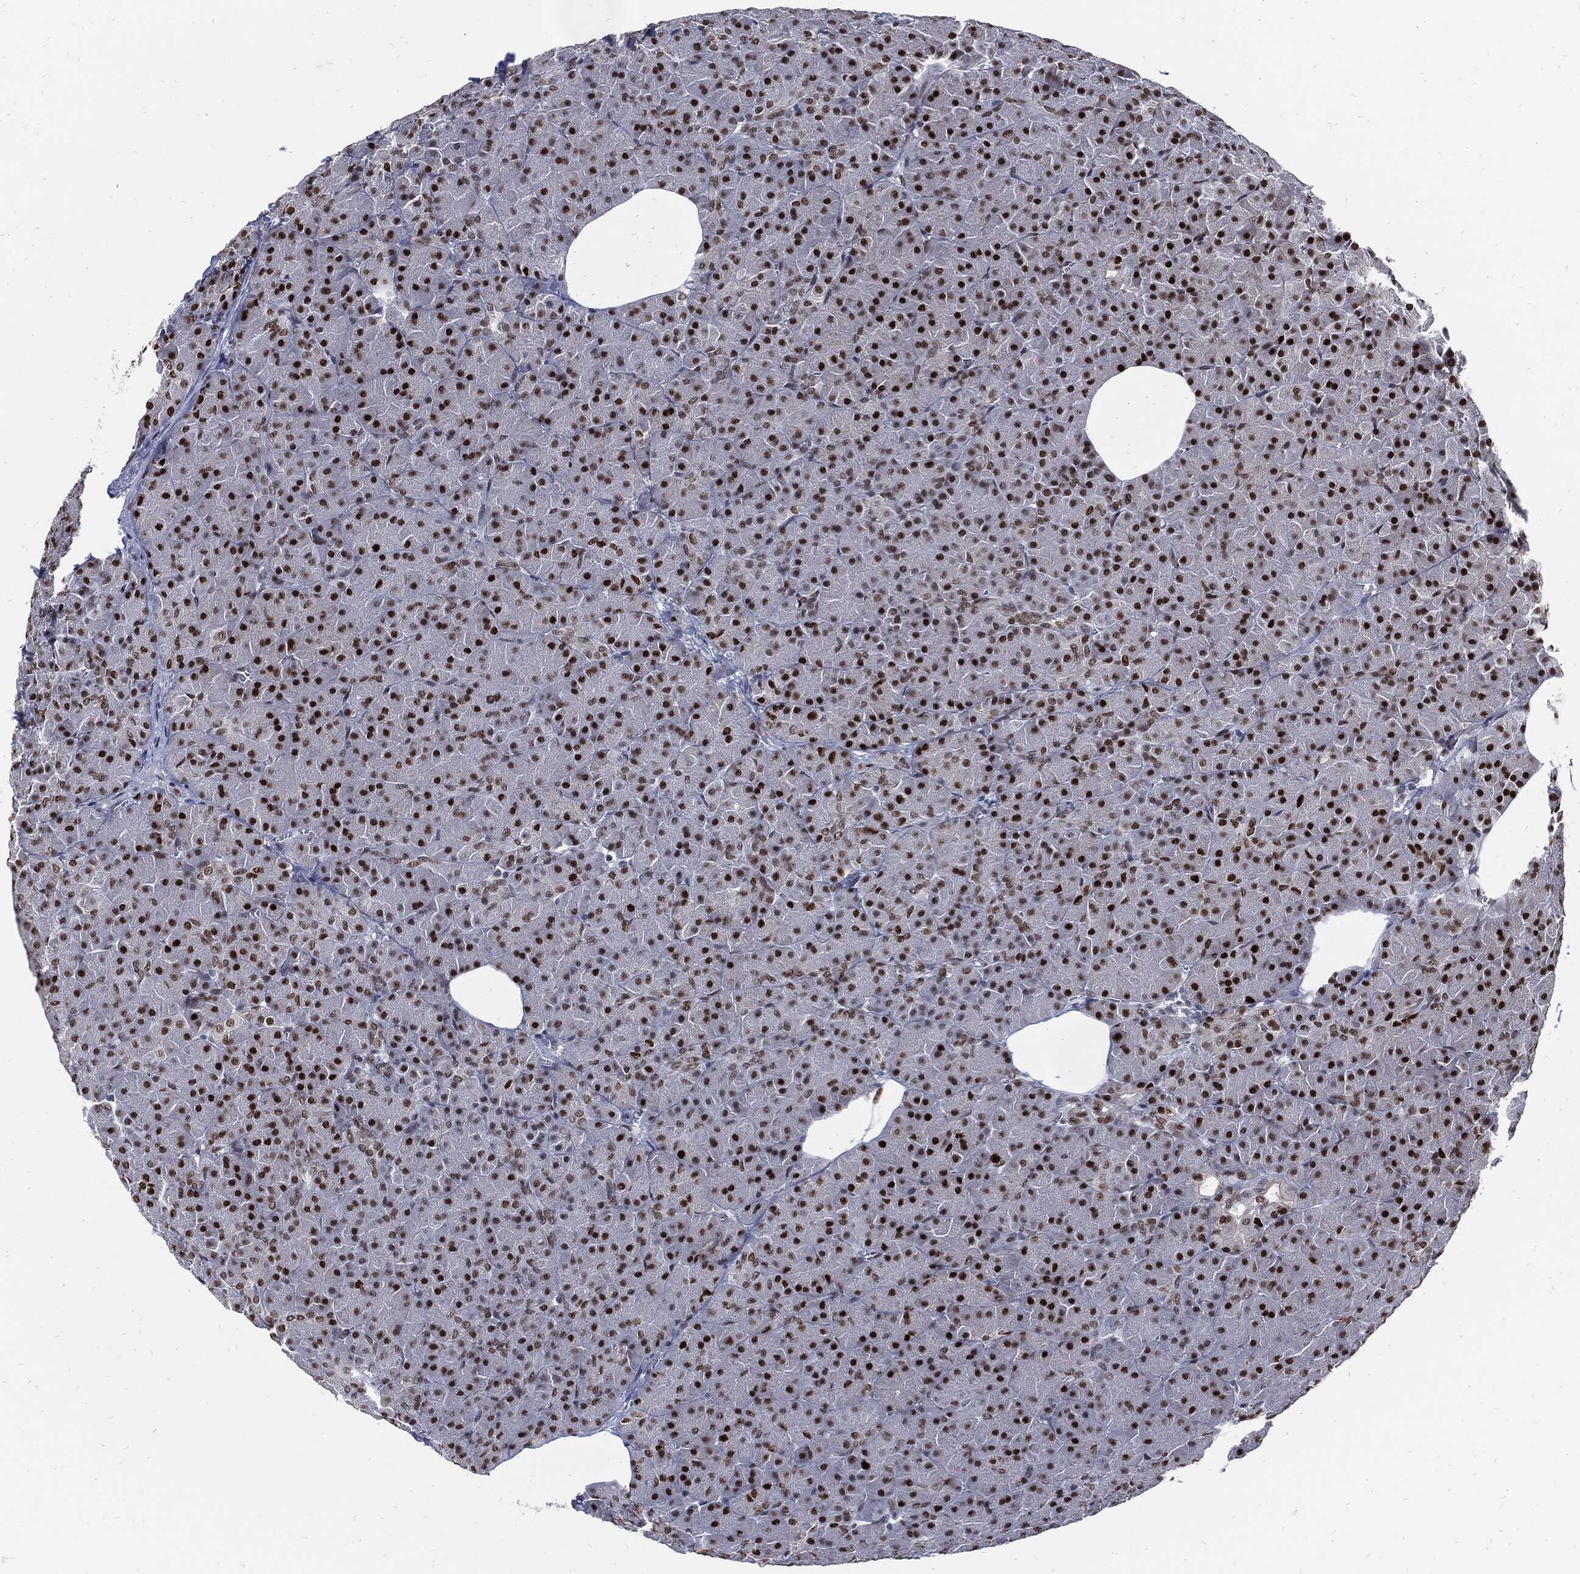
{"staining": {"intensity": "strong", "quantity": ">75%", "location": "nuclear"}, "tissue": "pancreas", "cell_type": "Exocrine glandular cells", "image_type": "normal", "snomed": [{"axis": "morphology", "description": "Normal tissue, NOS"}, {"axis": "topography", "description": "Pancreas"}], "caption": "Immunohistochemistry photomicrograph of normal pancreas: pancreas stained using IHC exhibits high levels of strong protein expression localized specifically in the nuclear of exocrine glandular cells, appearing as a nuclear brown color.", "gene": "NBN", "patient": {"sex": "male", "age": 61}}